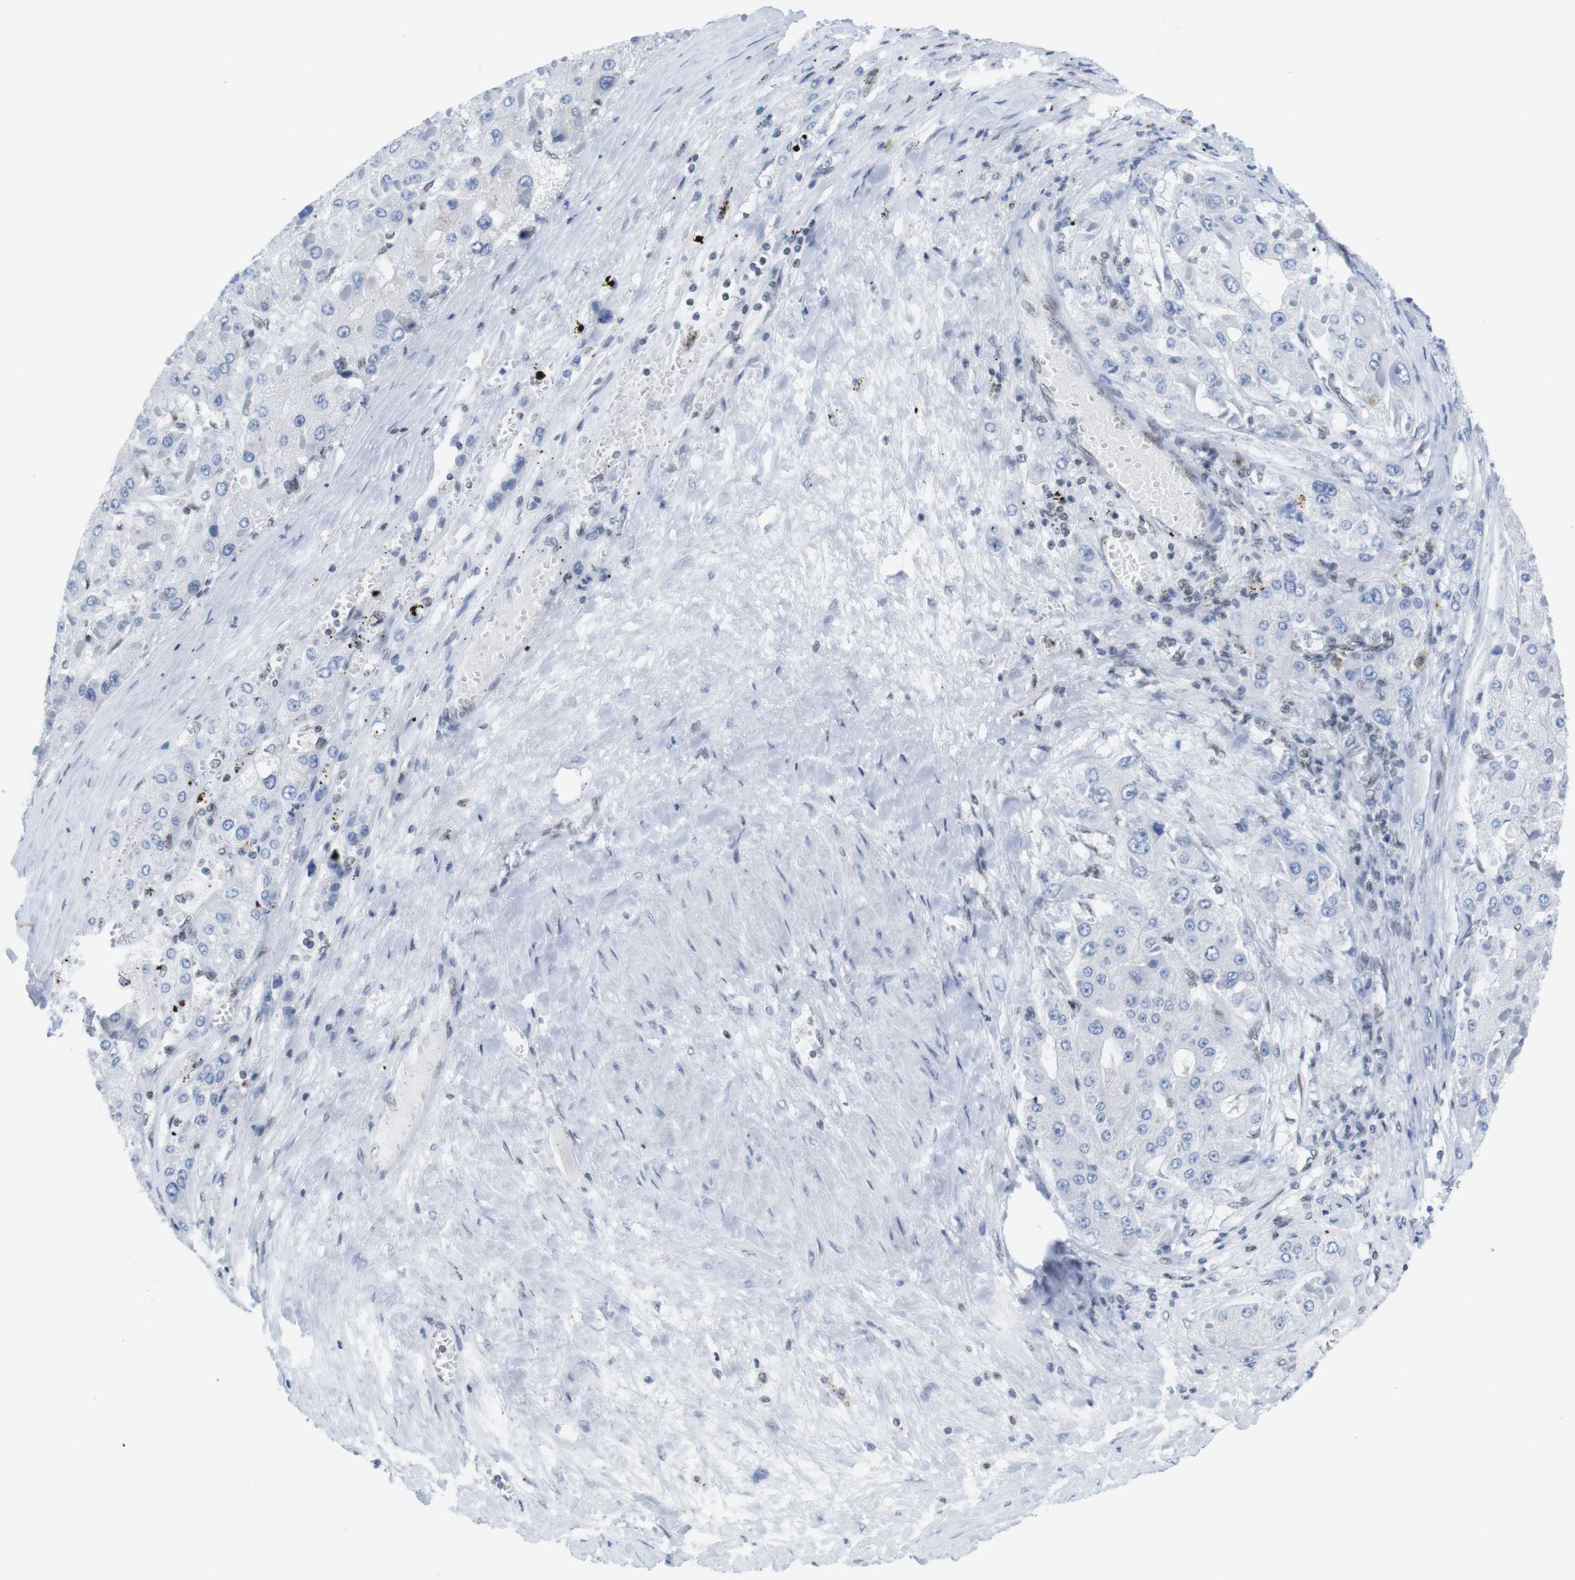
{"staining": {"intensity": "negative", "quantity": "none", "location": "none"}, "tissue": "liver cancer", "cell_type": "Tumor cells", "image_type": "cancer", "snomed": [{"axis": "morphology", "description": "Carcinoma, Hepatocellular, NOS"}, {"axis": "topography", "description": "Liver"}], "caption": "IHC image of neoplastic tissue: human liver cancer (hepatocellular carcinoma) stained with DAB displays no significant protein staining in tumor cells.", "gene": "IFI16", "patient": {"sex": "female", "age": 73}}